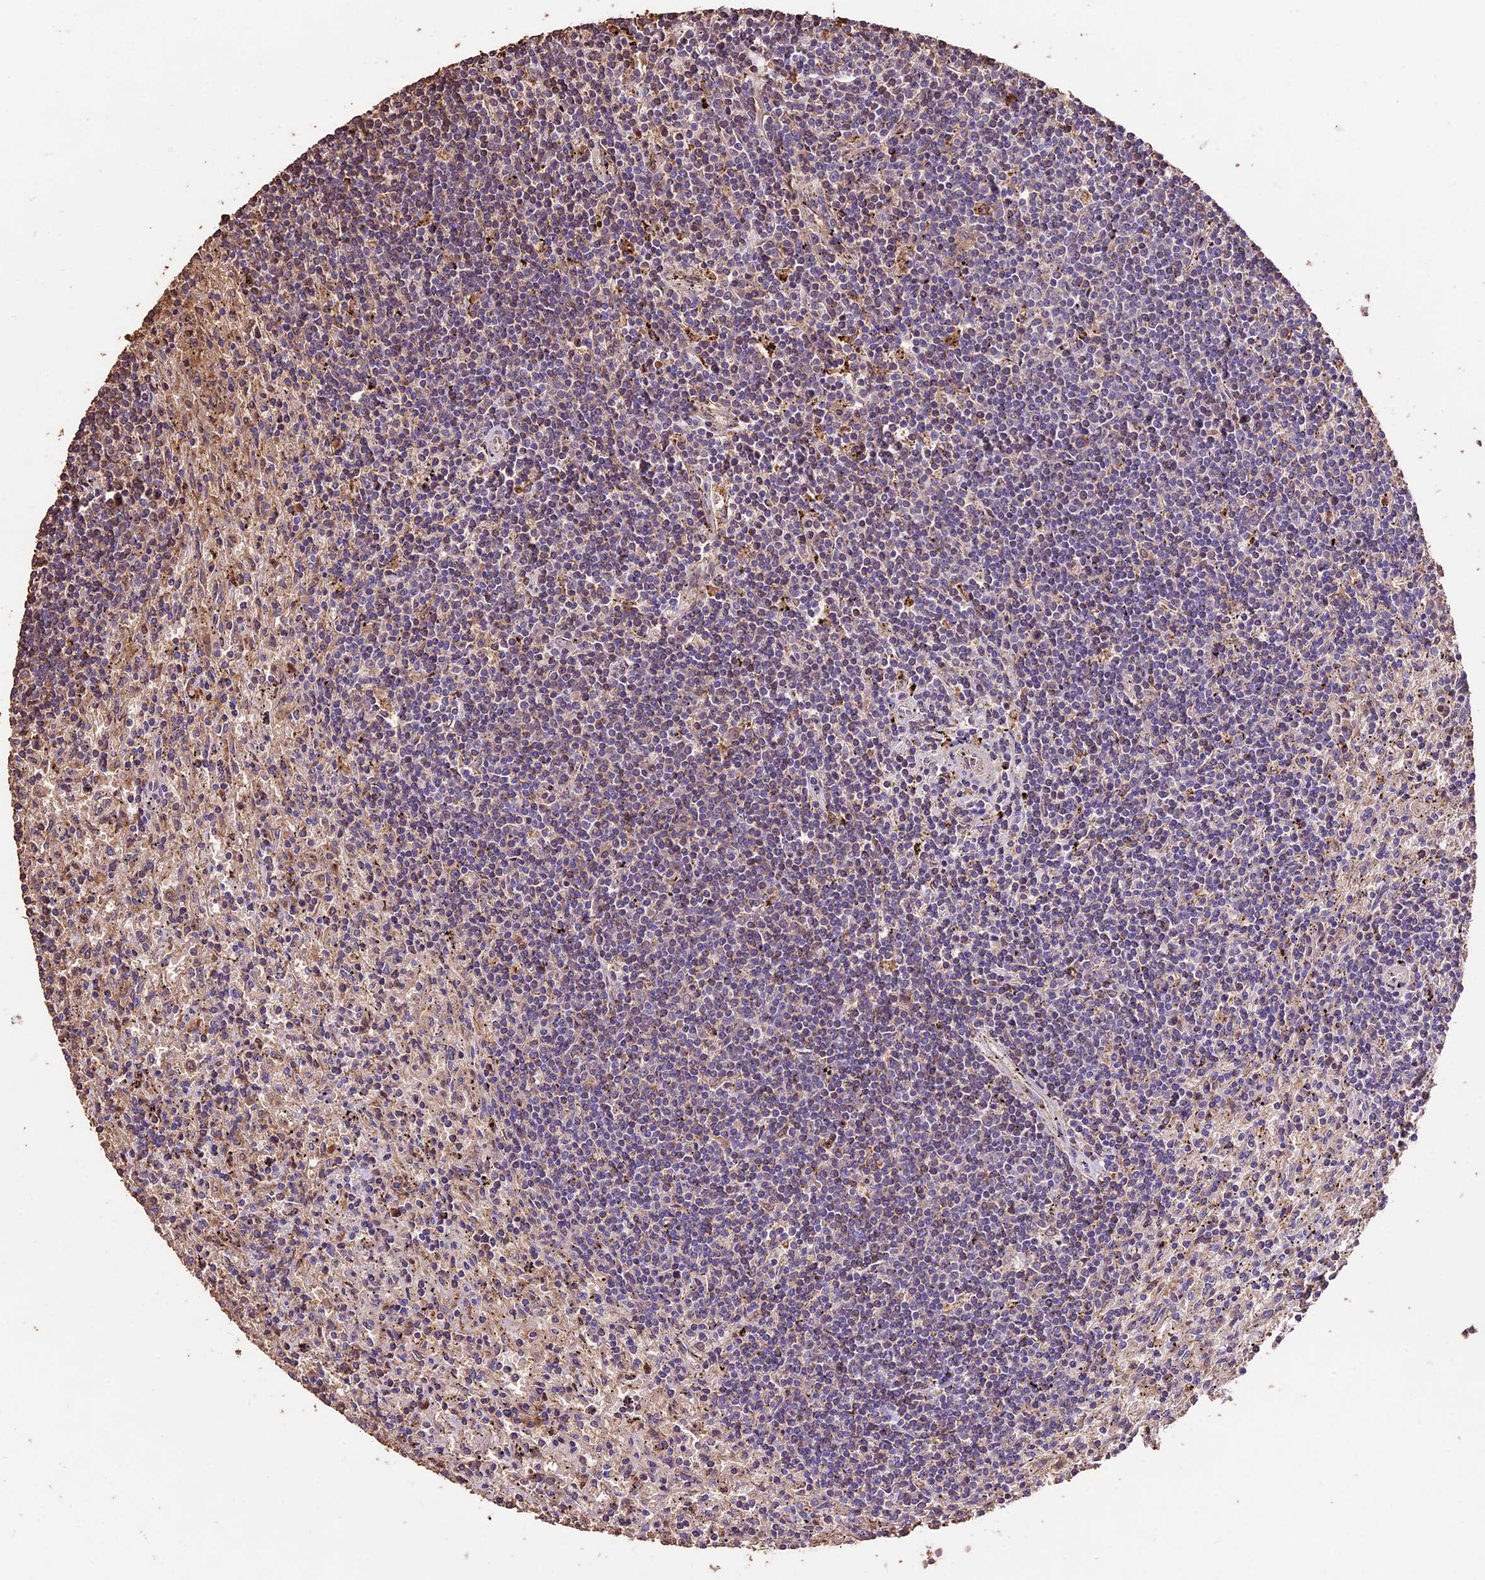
{"staining": {"intensity": "negative", "quantity": "none", "location": "none"}, "tissue": "lymphoma", "cell_type": "Tumor cells", "image_type": "cancer", "snomed": [{"axis": "morphology", "description": "Malignant lymphoma, non-Hodgkin's type, Low grade"}, {"axis": "topography", "description": "Spleen"}], "caption": "This is a photomicrograph of immunohistochemistry staining of lymphoma, which shows no expression in tumor cells.", "gene": "CRLF1", "patient": {"sex": "male", "age": 76}}